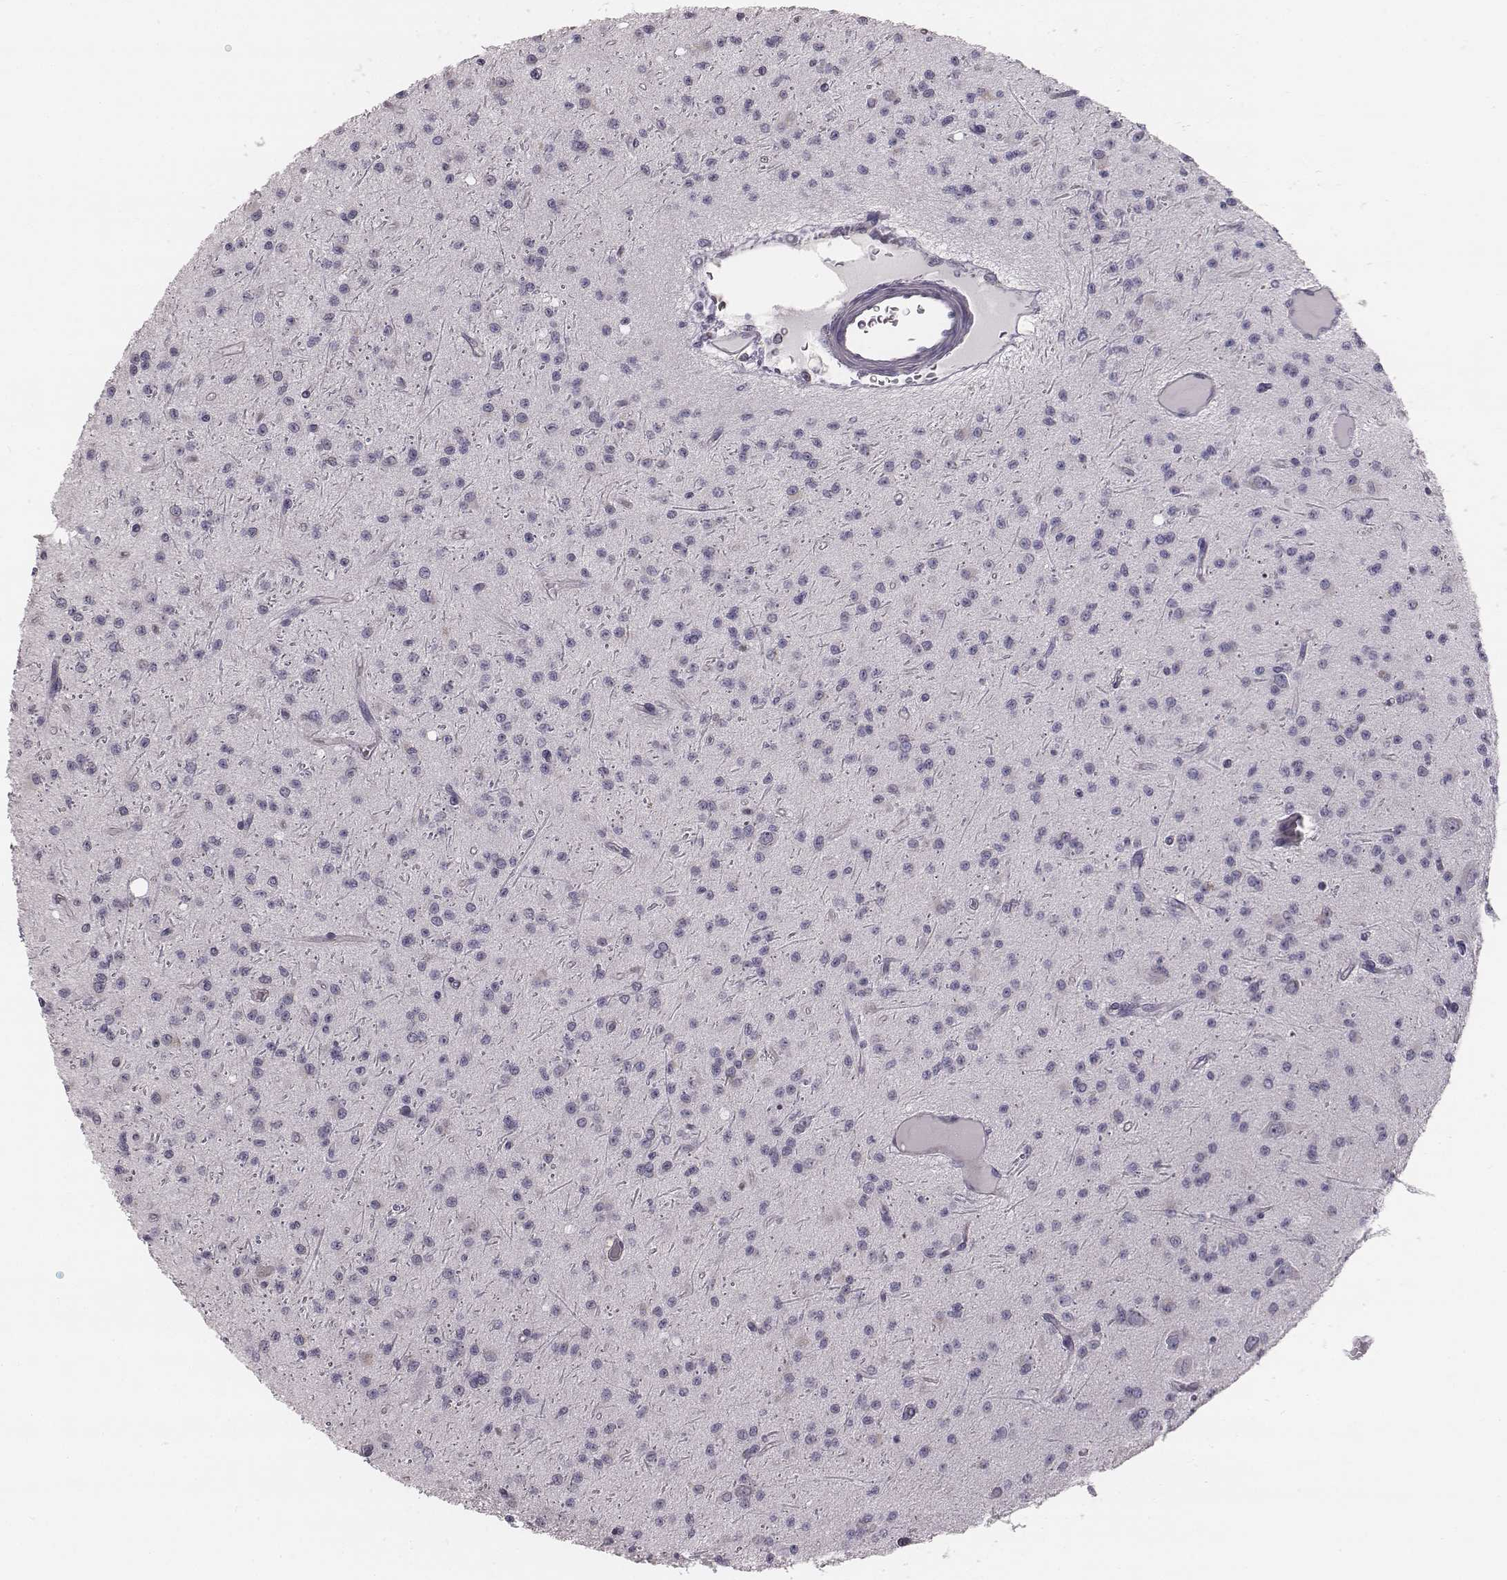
{"staining": {"intensity": "negative", "quantity": "none", "location": "none"}, "tissue": "glioma", "cell_type": "Tumor cells", "image_type": "cancer", "snomed": [{"axis": "morphology", "description": "Glioma, malignant, Low grade"}, {"axis": "topography", "description": "Brain"}], "caption": "Immunohistochemistry (IHC) photomicrograph of malignant low-grade glioma stained for a protein (brown), which shows no positivity in tumor cells.", "gene": "C6orf58", "patient": {"sex": "male", "age": 27}}